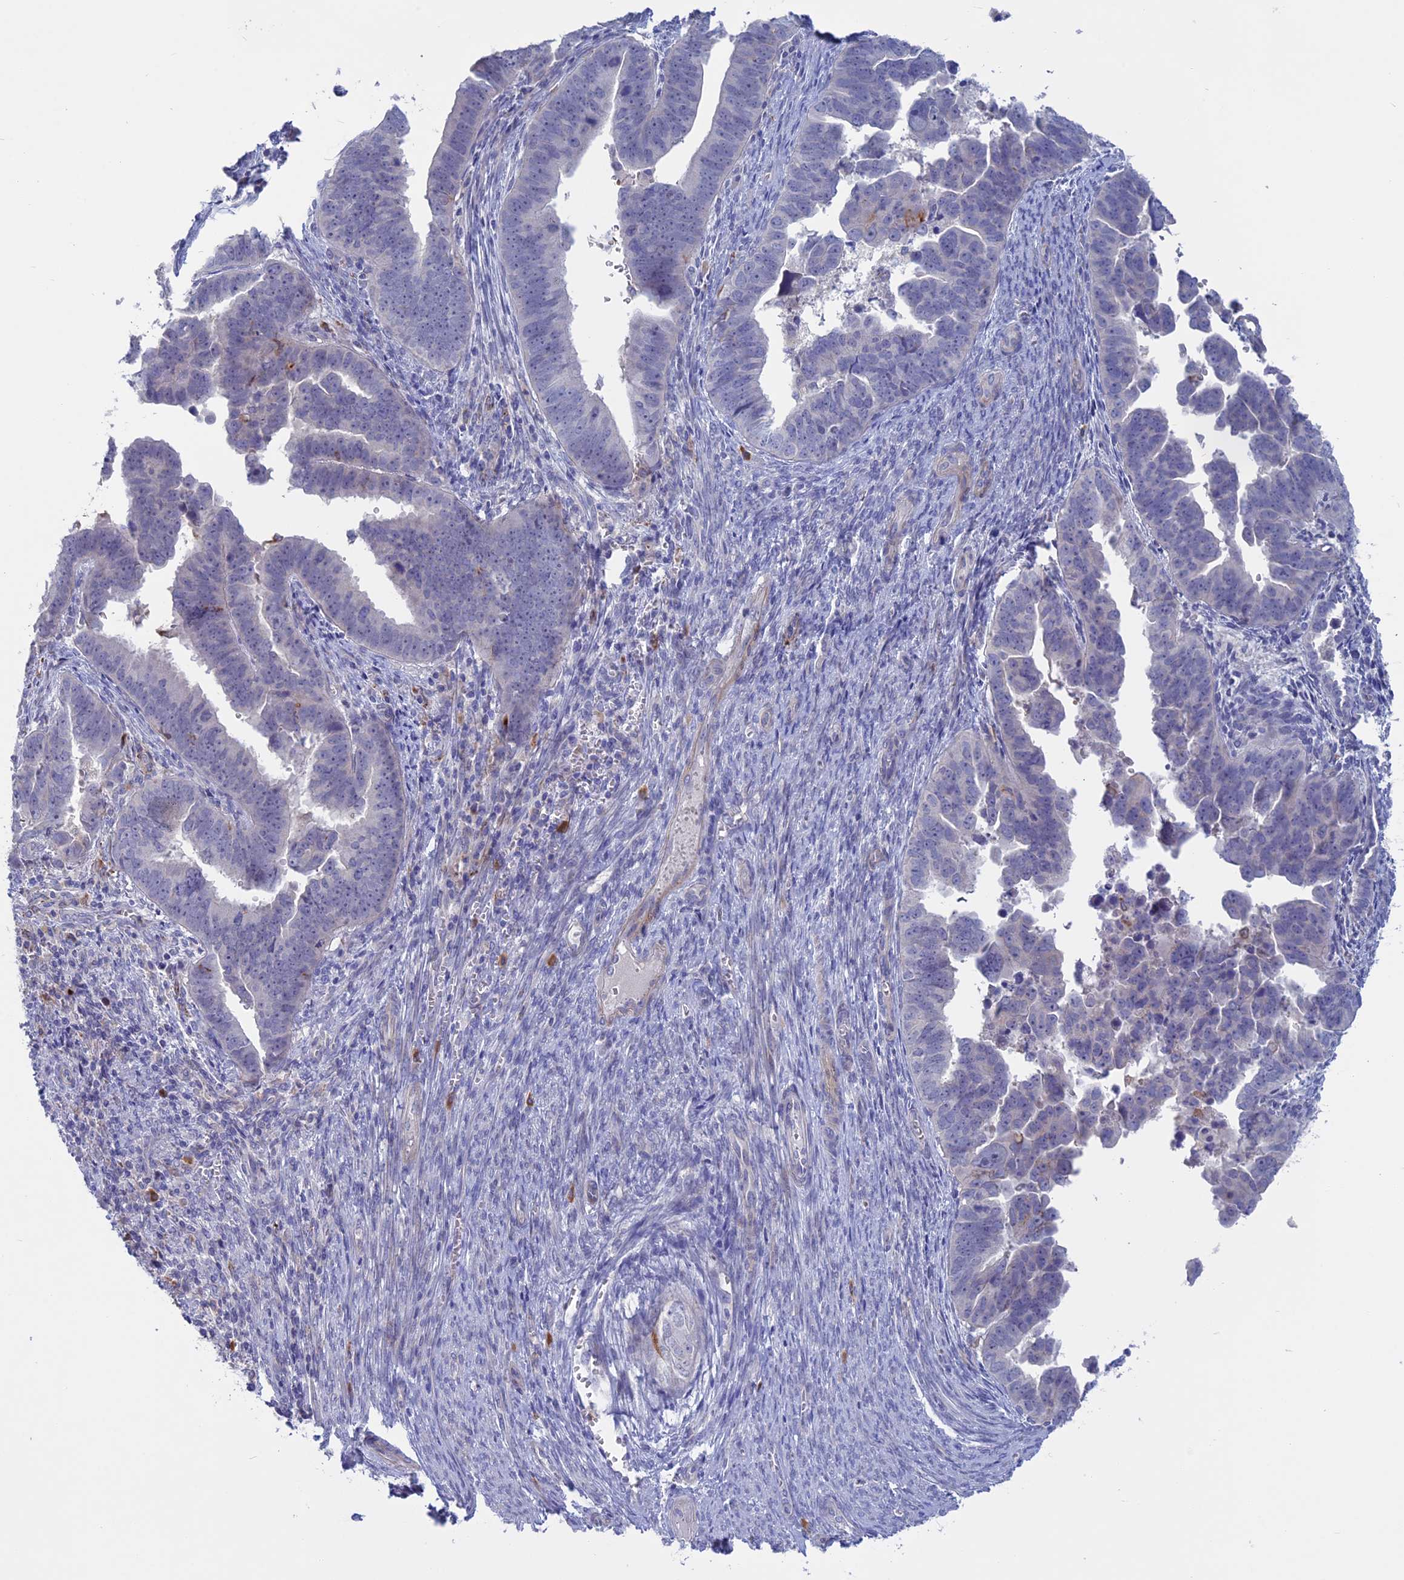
{"staining": {"intensity": "negative", "quantity": "none", "location": "none"}, "tissue": "endometrial cancer", "cell_type": "Tumor cells", "image_type": "cancer", "snomed": [{"axis": "morphology", "description": "Adenocarcinoma, NOS"}, {"axis": "topography", "description": "Endometrium"}], "caption": "IHC of human endometrial cancer reveals no positivity in tumor cells.", "gene": "SLC2A6", "patient": {"sex": "female", "age": 75}}